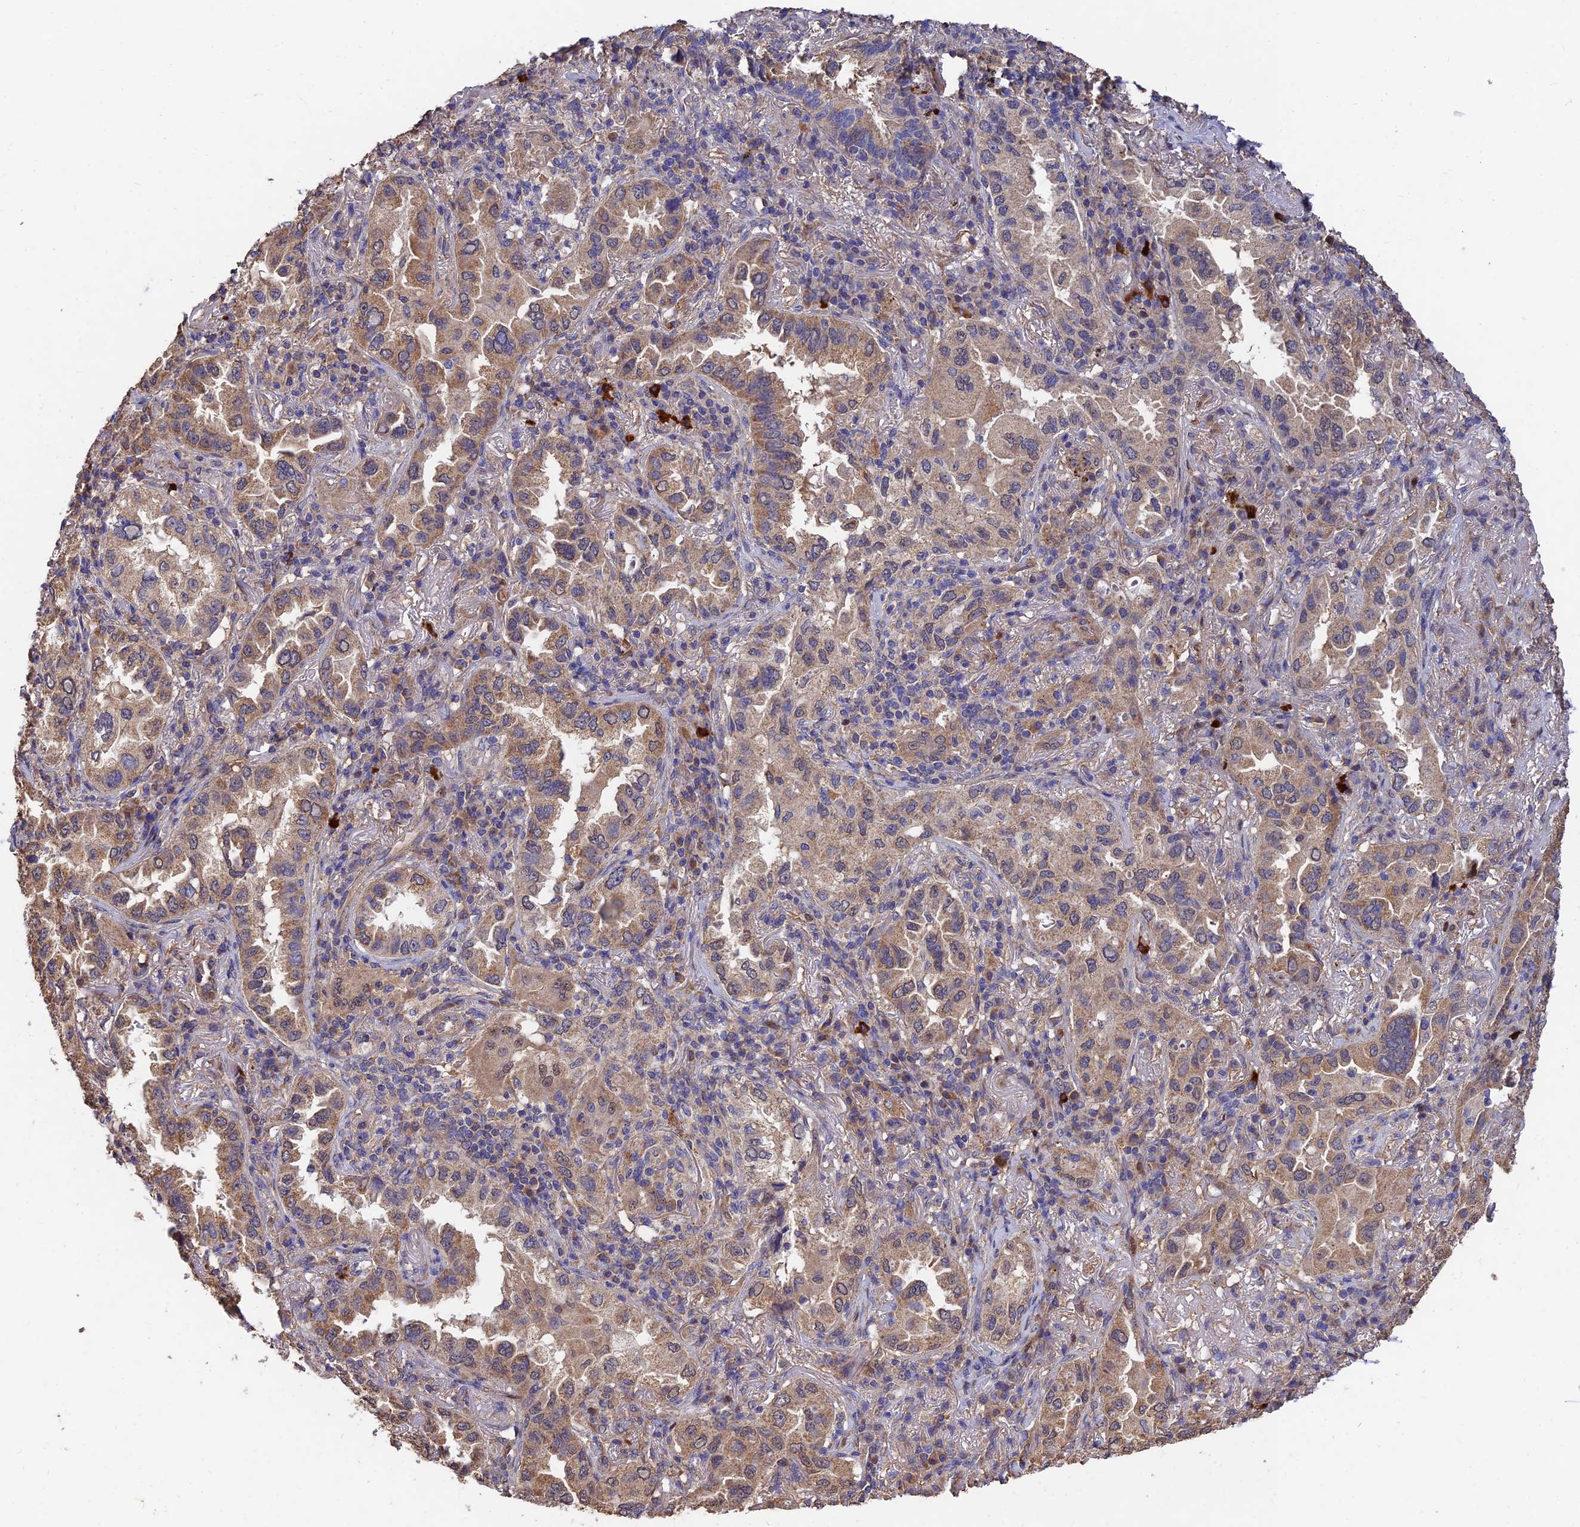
{"staining": {"intensity": "moderate", "quantity": "25%-75%", "location": "cytoplasmic/membranous"}, "tissue": "lung cancer", "cell_type": "Tumor cells", "image_type": "cancer", "snomed": [{"axis": "morphology", "description": "Adenocarcinoma, NOS"}, {"axis": "topography", "description": "Lung"}], "caption": "Adenocarcinoma (lung) stained for a protein shows moderate cytoplasmic/membranous positivity in tumor cells. (DAB = brown stain, brightfield microscopy at high magnification).", "gene": "SLC38A11", "patient": {"sex": "female", "age": 69}}